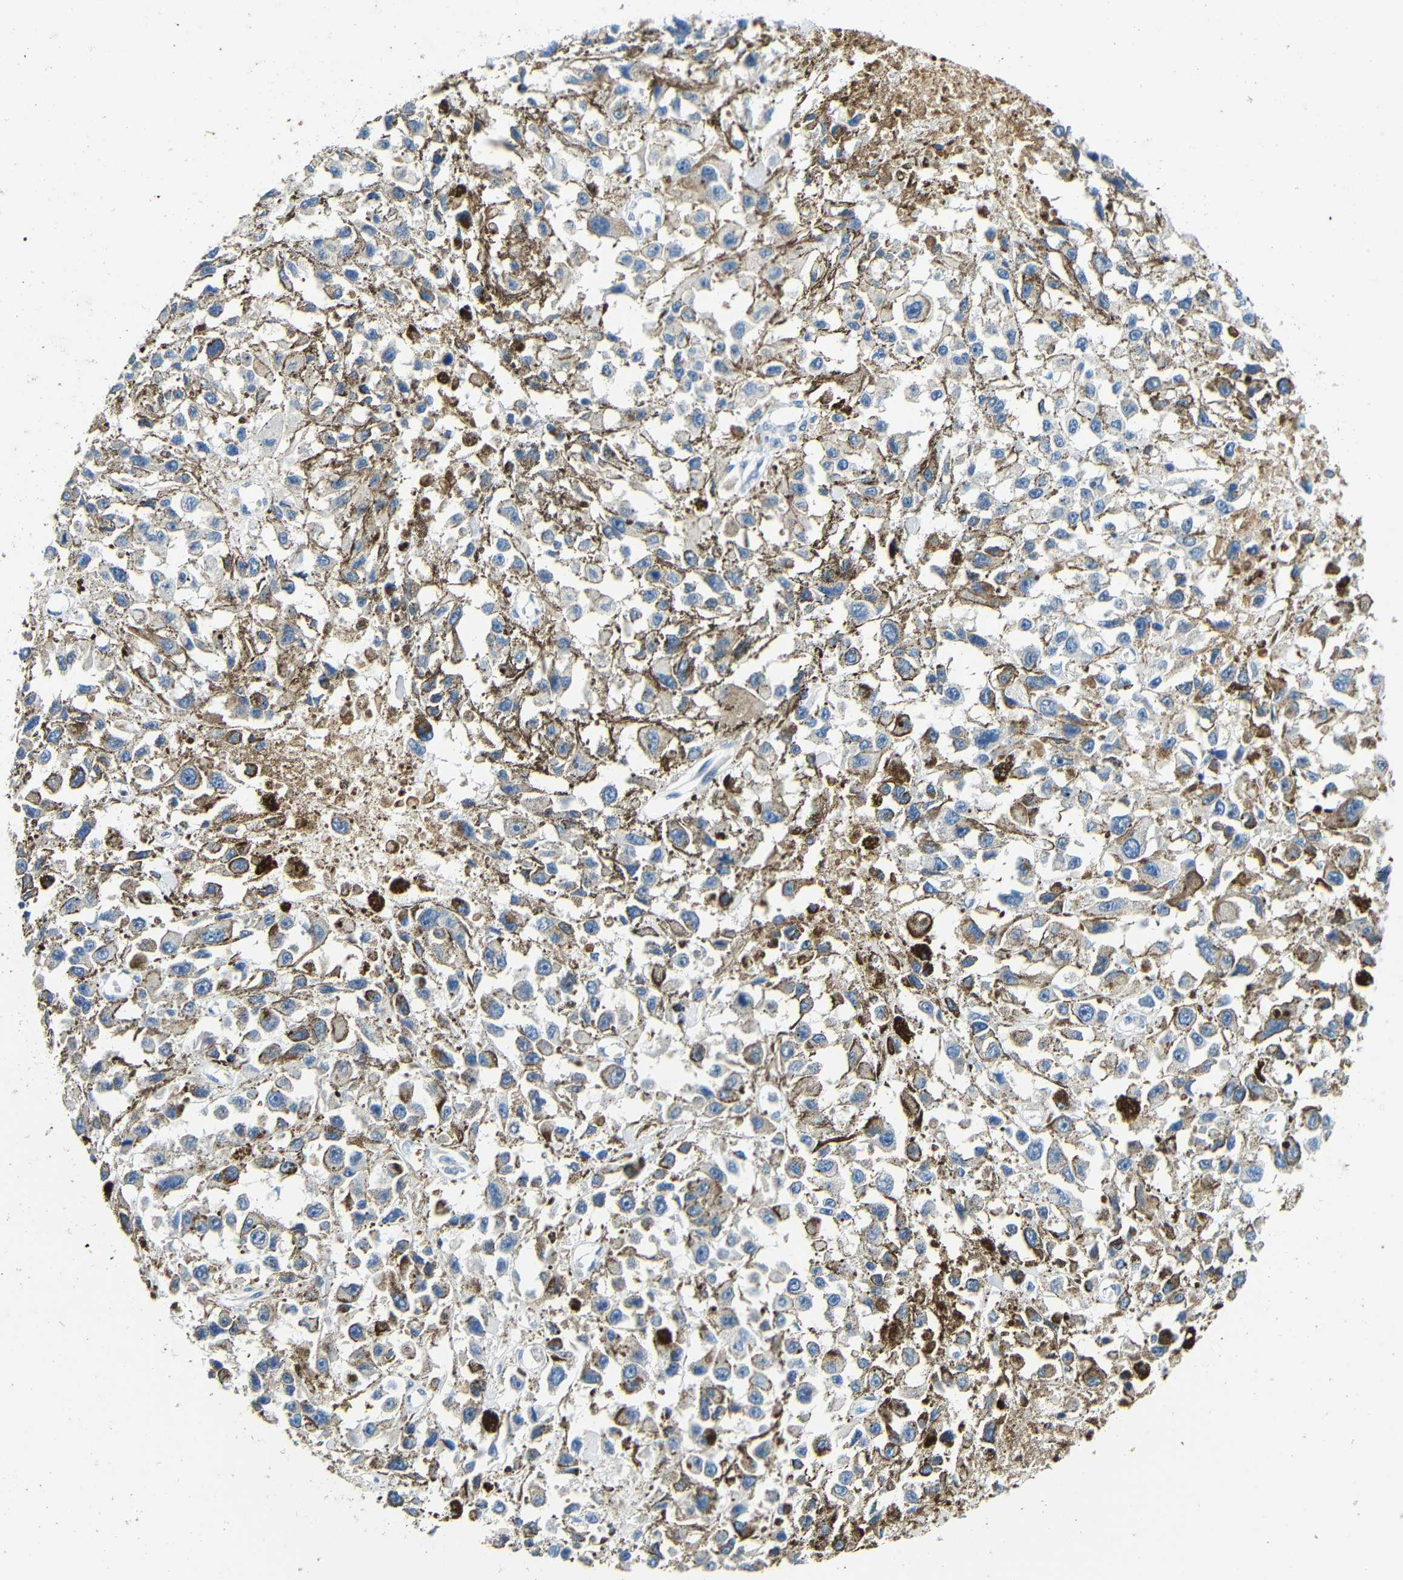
{"staining": {"intensity": "negative", "quantity": "none", "location": "none"}, "tissue": "melanoma", "cell_type": "Tumor cells", "image_type": "cancer", "snomed": [{"axis": "morphology", "description": "Malignant melanoma, Metastatic site"}, {"axis": "topography", "description": "Lymph node"}], "caption": "The image exhibits no significant staining in tumor cells of melanoma. (DAB immunohistochemistry with hematoxylin counter stain).", "gene": "FMO5", "patient": {"sex": "male", "age": 59}}